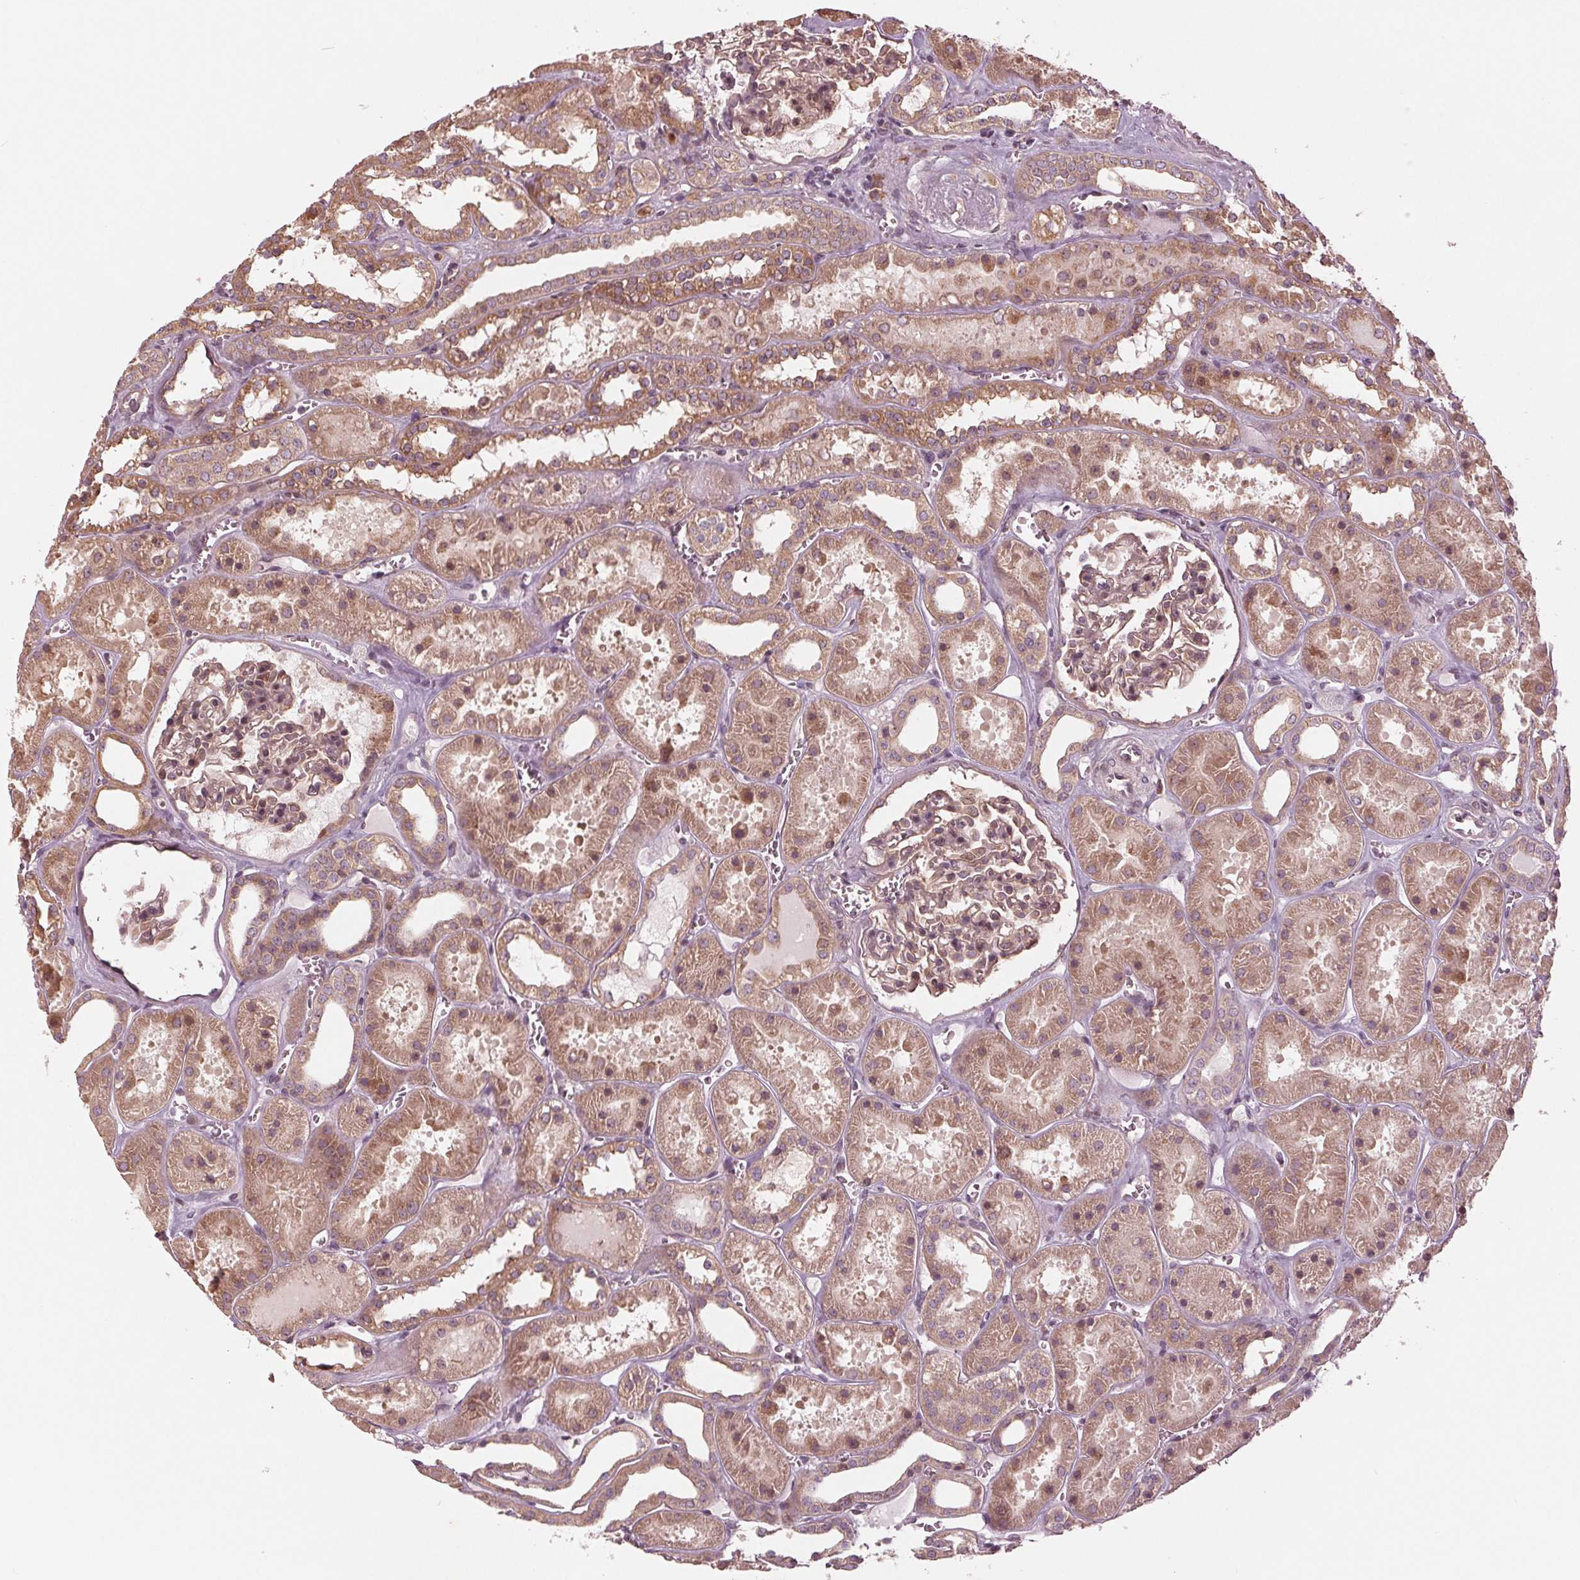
{"staining": {"intensity": "weak", "quantity": "25%-75%", "location": "cytoplasmic/membranous,nuclear"}, "tissue": "kidney", "cell_type": "Cells in glomeruli", "image_type": "normal", "snomed": [{"axis": "morphology", "description": "Normal tissue, NOS"}, {"axis": "topography", "description": "Kidney"}], "caption": "Unremarkable kidney exhibits weak cytoplasmic/membranous,nuclear positivity in approximately 25%-75% of cells in glomeruli, visualized by immunohistochemistry. (Brightfield microscopy of DAB IHC at high magnification).", "gene": "CMIP", "patient": {"sex": "female", "age": 41}}